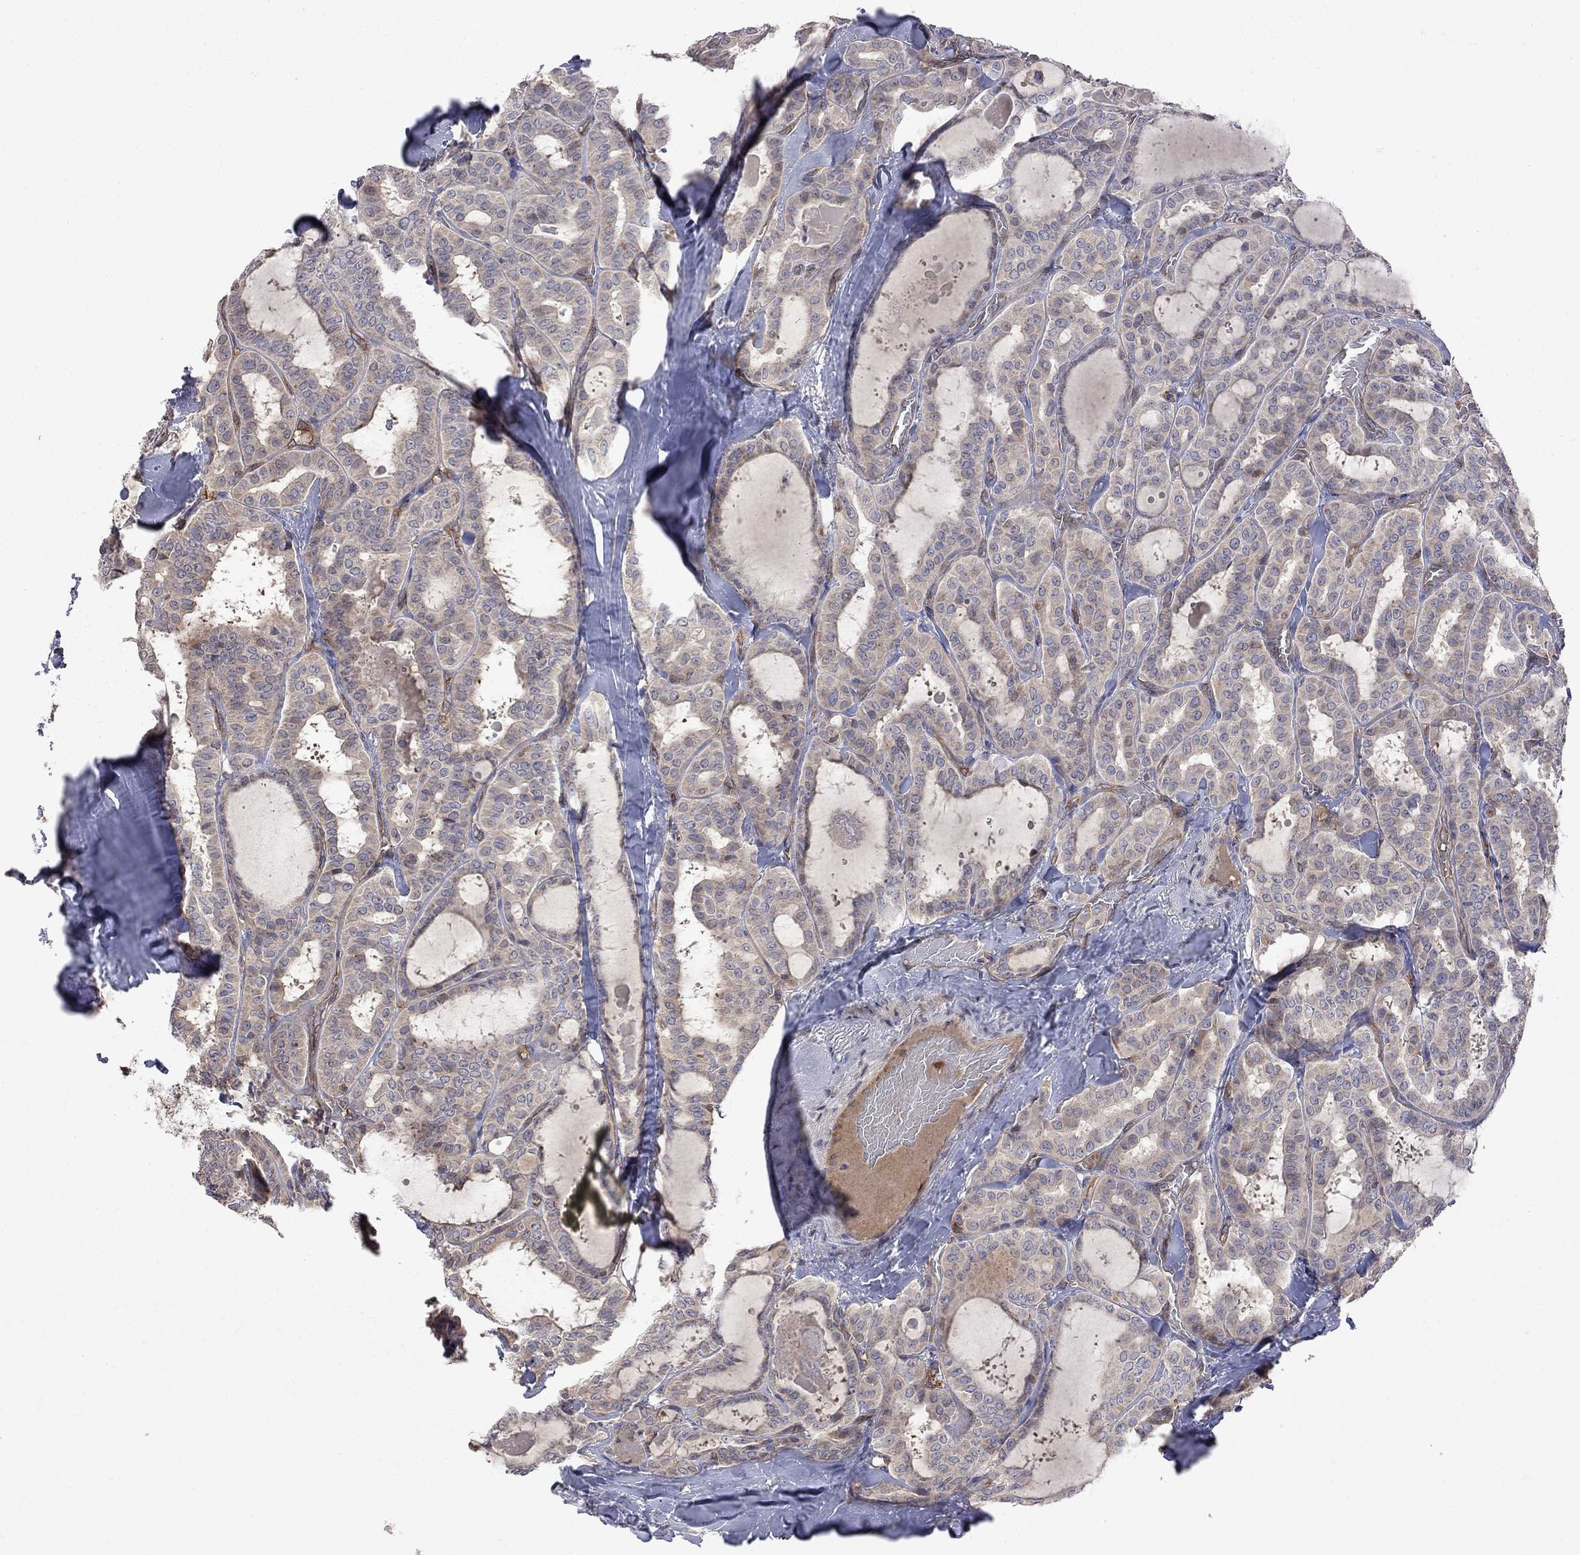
{"staining": {"intensity": "weak", "quantity": "25%-75%", "location": "cytoplasmic/membranous"}, "tissue": "thyroid cancer", "cell_type": "Tumor cells", "image_type": "cancer", "snomed": [{"axis": "morphology", "description": "Papillary adenocarcinoma, NOS"}, {"axis": "topography", "description": "Thyroid gland"}], "caption": "Immunohistochemical staining of human thyroid cancer shows low levels of weak cytoplasmic/membranous protein expression in about 25%-75% of tumor cells. Nuclei are stained in blue.", "gene": "ABI3", "patient": {"sex": "female", "age": 39}}